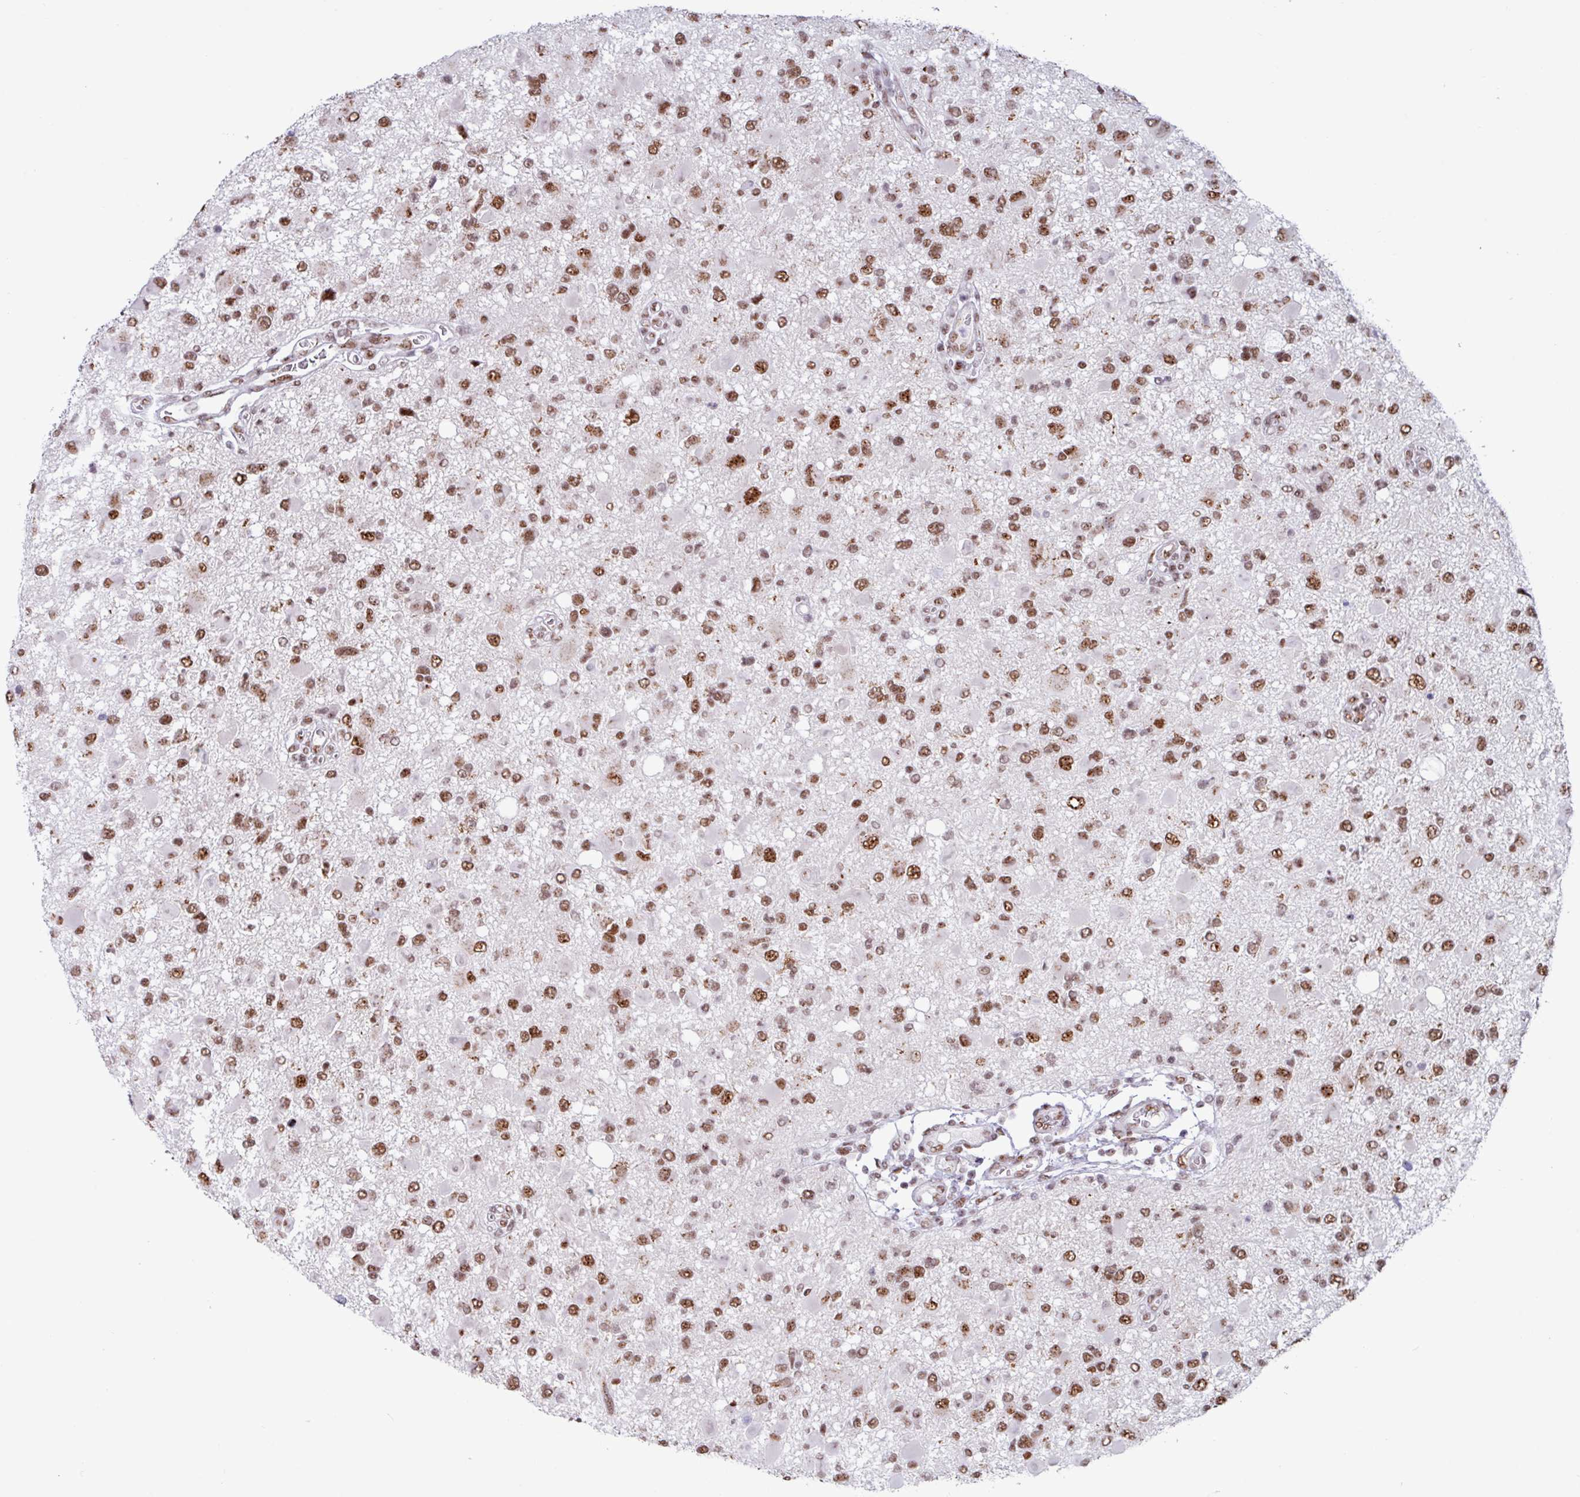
{"staining": {"intensity": "moderate", "quantity": ">75%", "location": "nuclear"}, "tissue": "glioma", "cell_type": "Tumor cells", "image_type": "cancer", "snomed": [{"axis": "morphology", "description": "Glioma, malignant, High grade"}, {"axis": "topography", "description": "Brain"}], "caption": "An image of malignant high-grade glioma stained for a protein displays moderate nuclear brown staining in tumor cells.", "gene": "PUF60", "patient": {"sex": "male", "age": 53}}